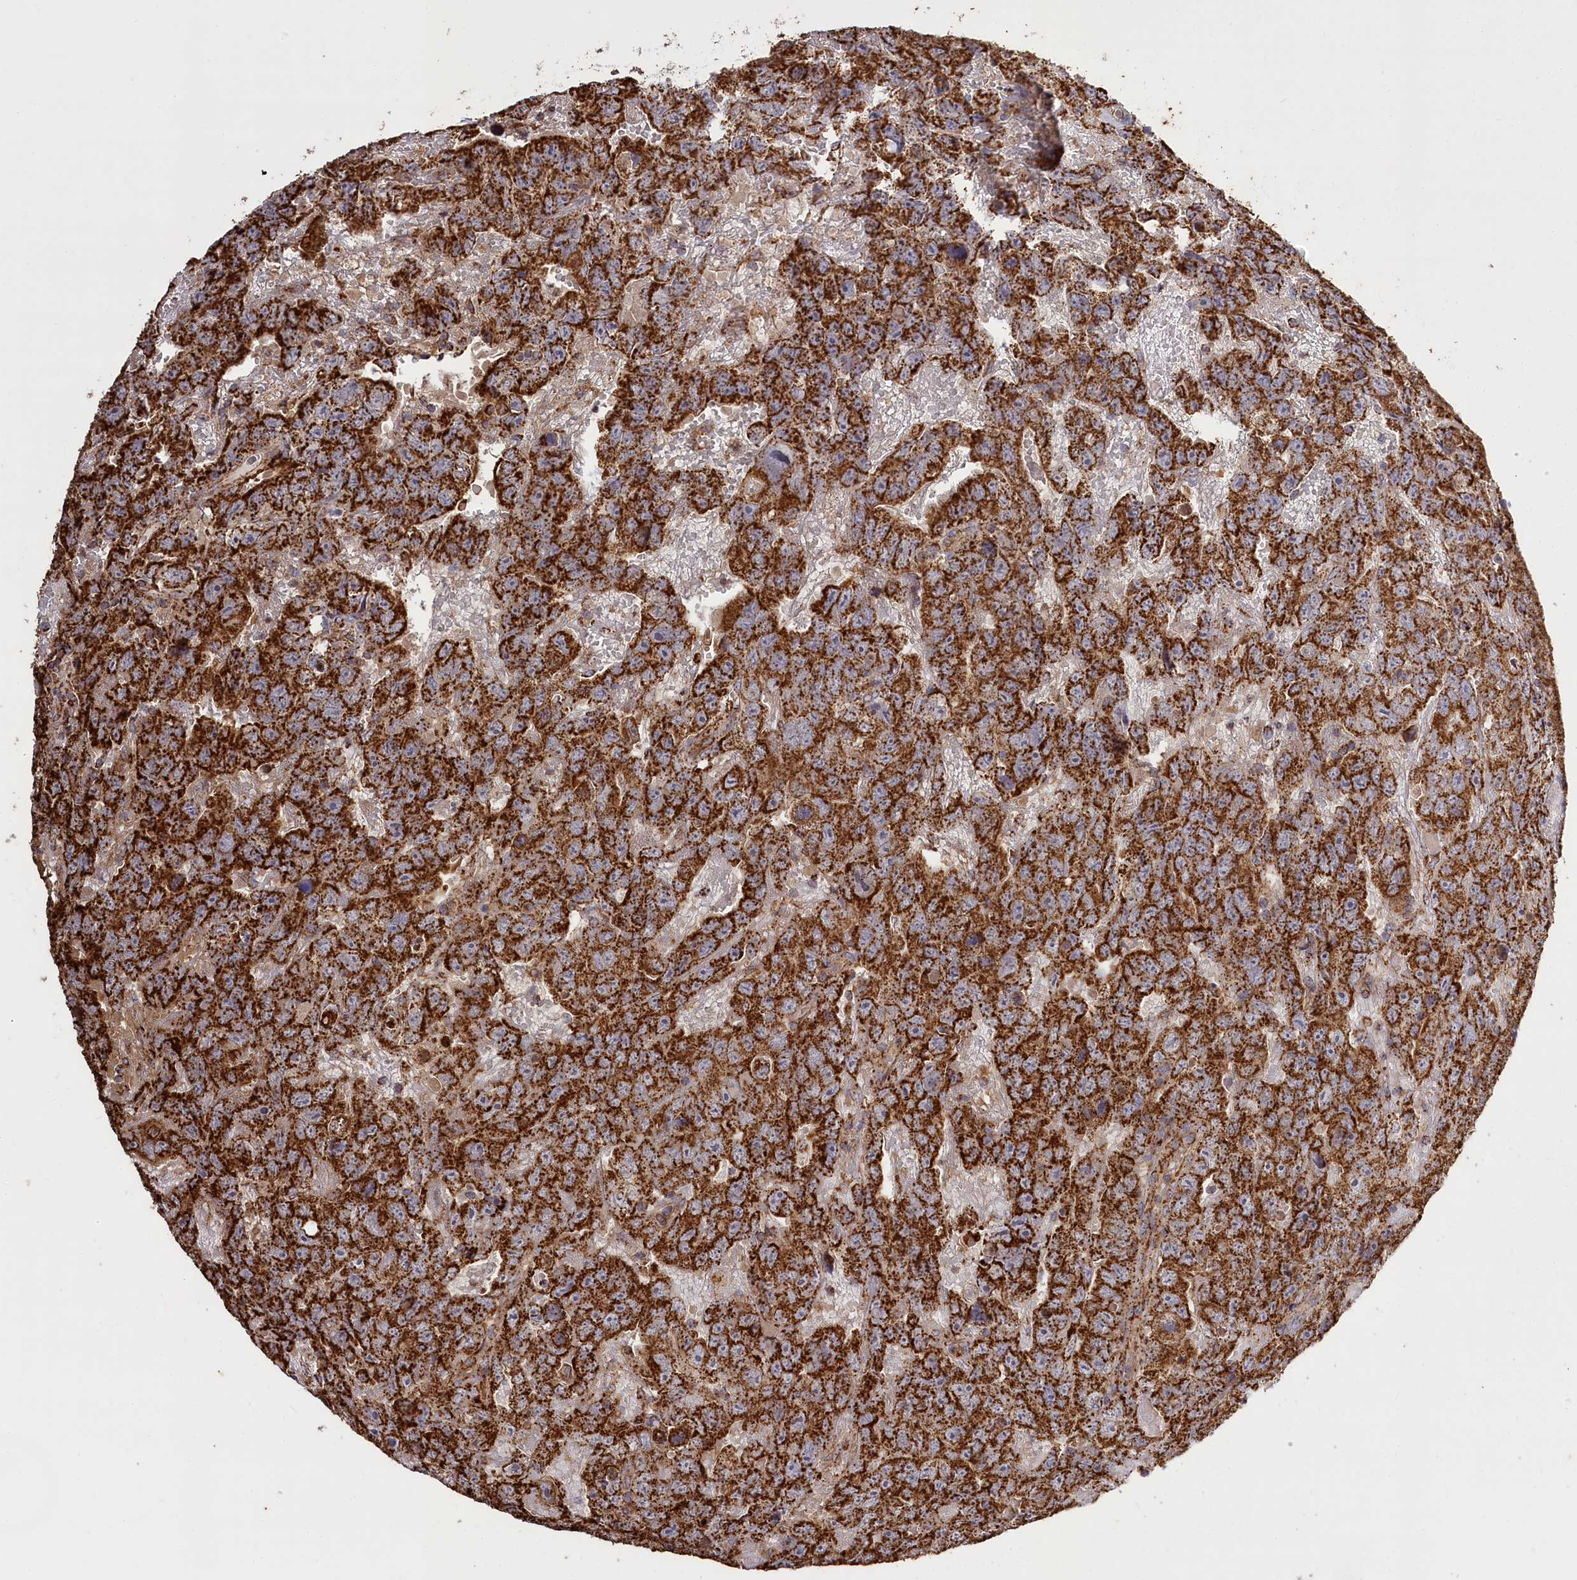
{"staining": {"intensity": "strong", "quantity": ">75%", "location": "cytoplasmic/membranous"}, "tissue": "testis cancer", "cell_type": "Tumor cells", "image_type": "cancer", "snomed": [{"axis": "morphology", "description": "Carcinoma, Embryonal, NOS"}, {"axis": "topography", "description": "Testis"}], "caption": "Strong cytoplasmic/membranous expression for a protein is present in about >75% of tumor cells of testis cancer (embryonal carcinoma) using immunohistochemistry (IHC).", "gene": "CARD19", "patient": {"sex": "male", "age": 45}}